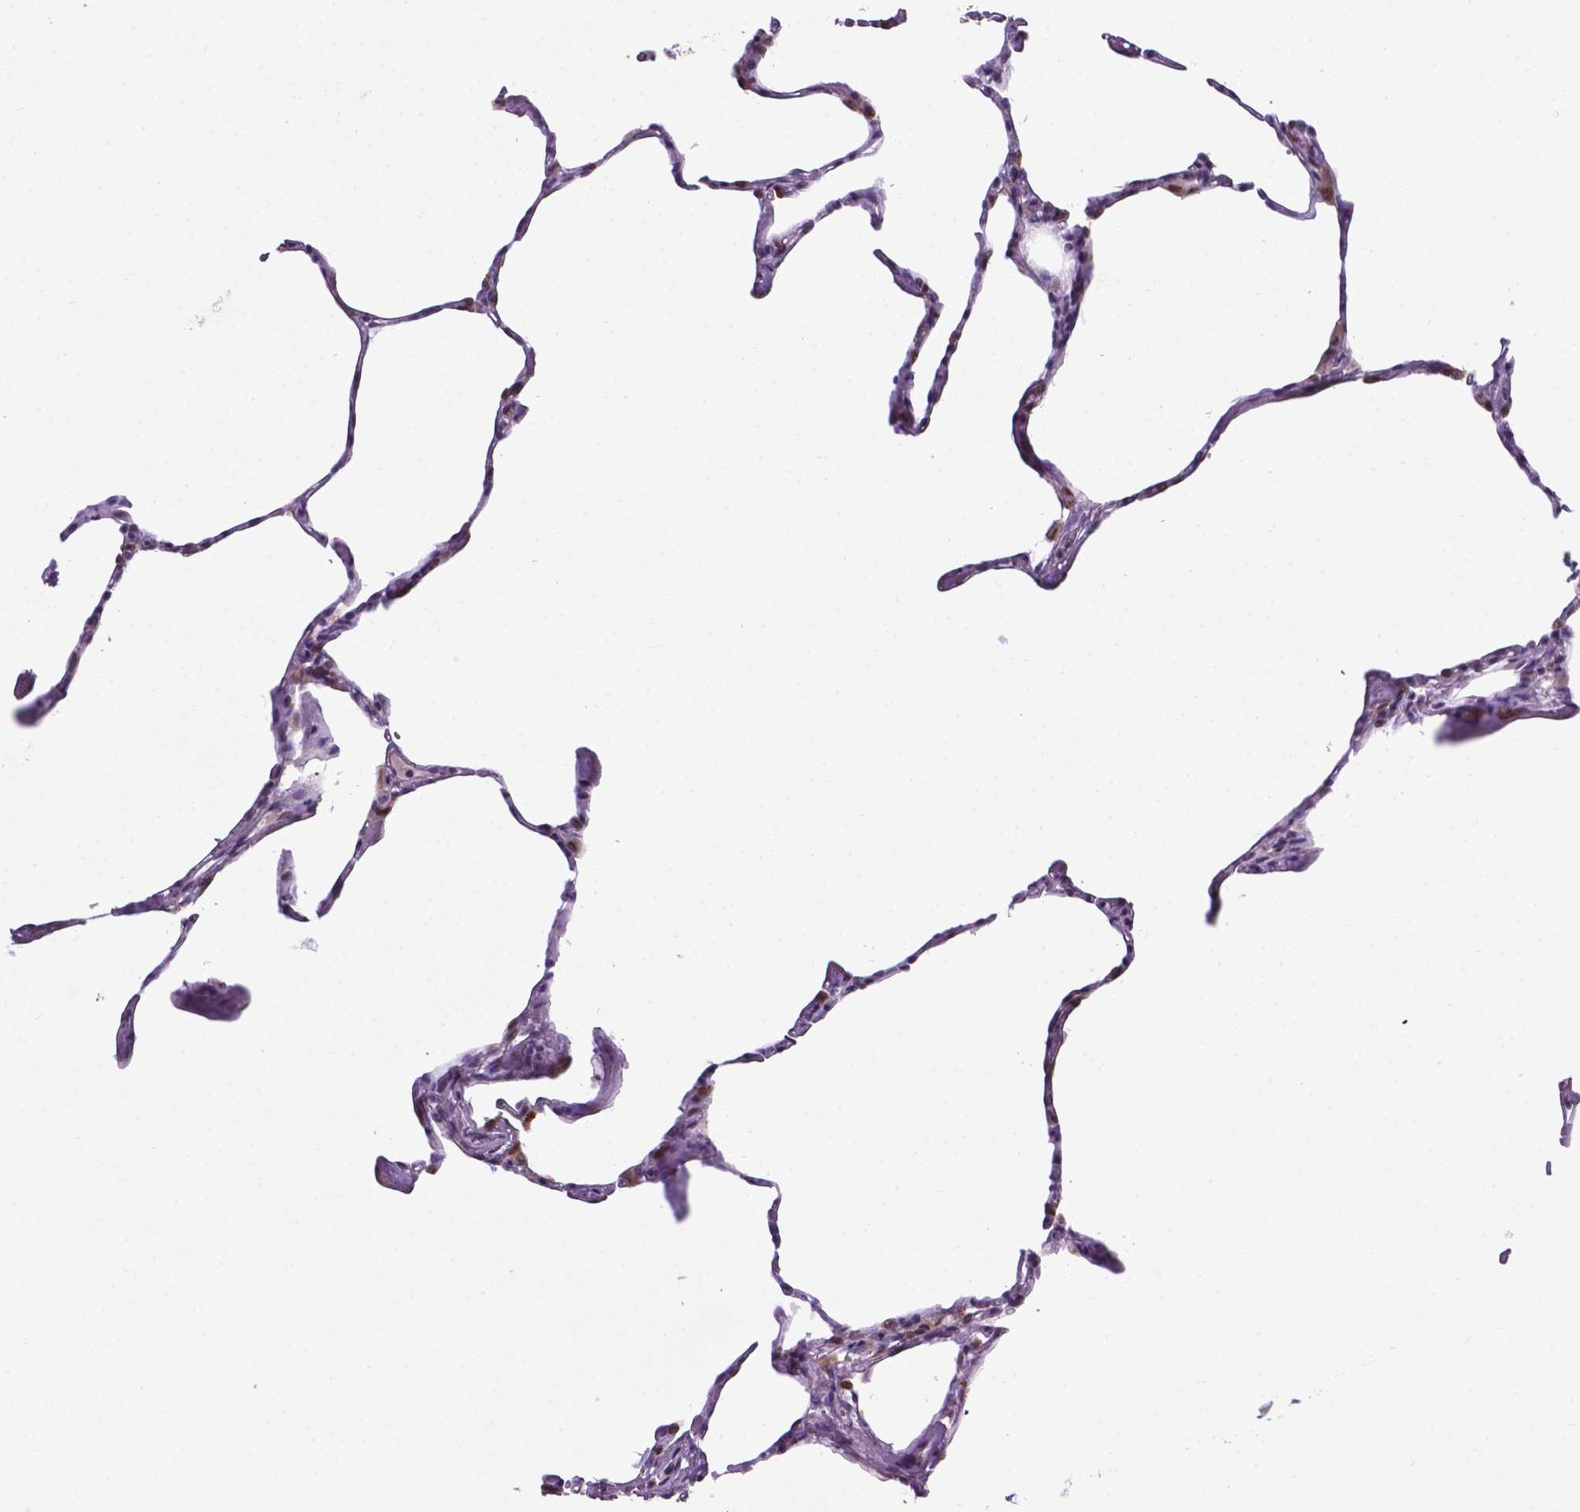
{"staining": {"intensity": "negative", "quantity": "none", "location": "none"}, "tissue": "lung", "cell_type": "Alveolar cells", "image_type": "normal", "snomed": [{"axis": "morphology", "description": "Normal tissue, NOS"}, {"axis": "topography", "description": "Lung"}], "caption": "Alveolar cells are negative for protein expression in normal human lung.", "gene": "SMAD2", "patient": {"sex": "male", "age": 65}}